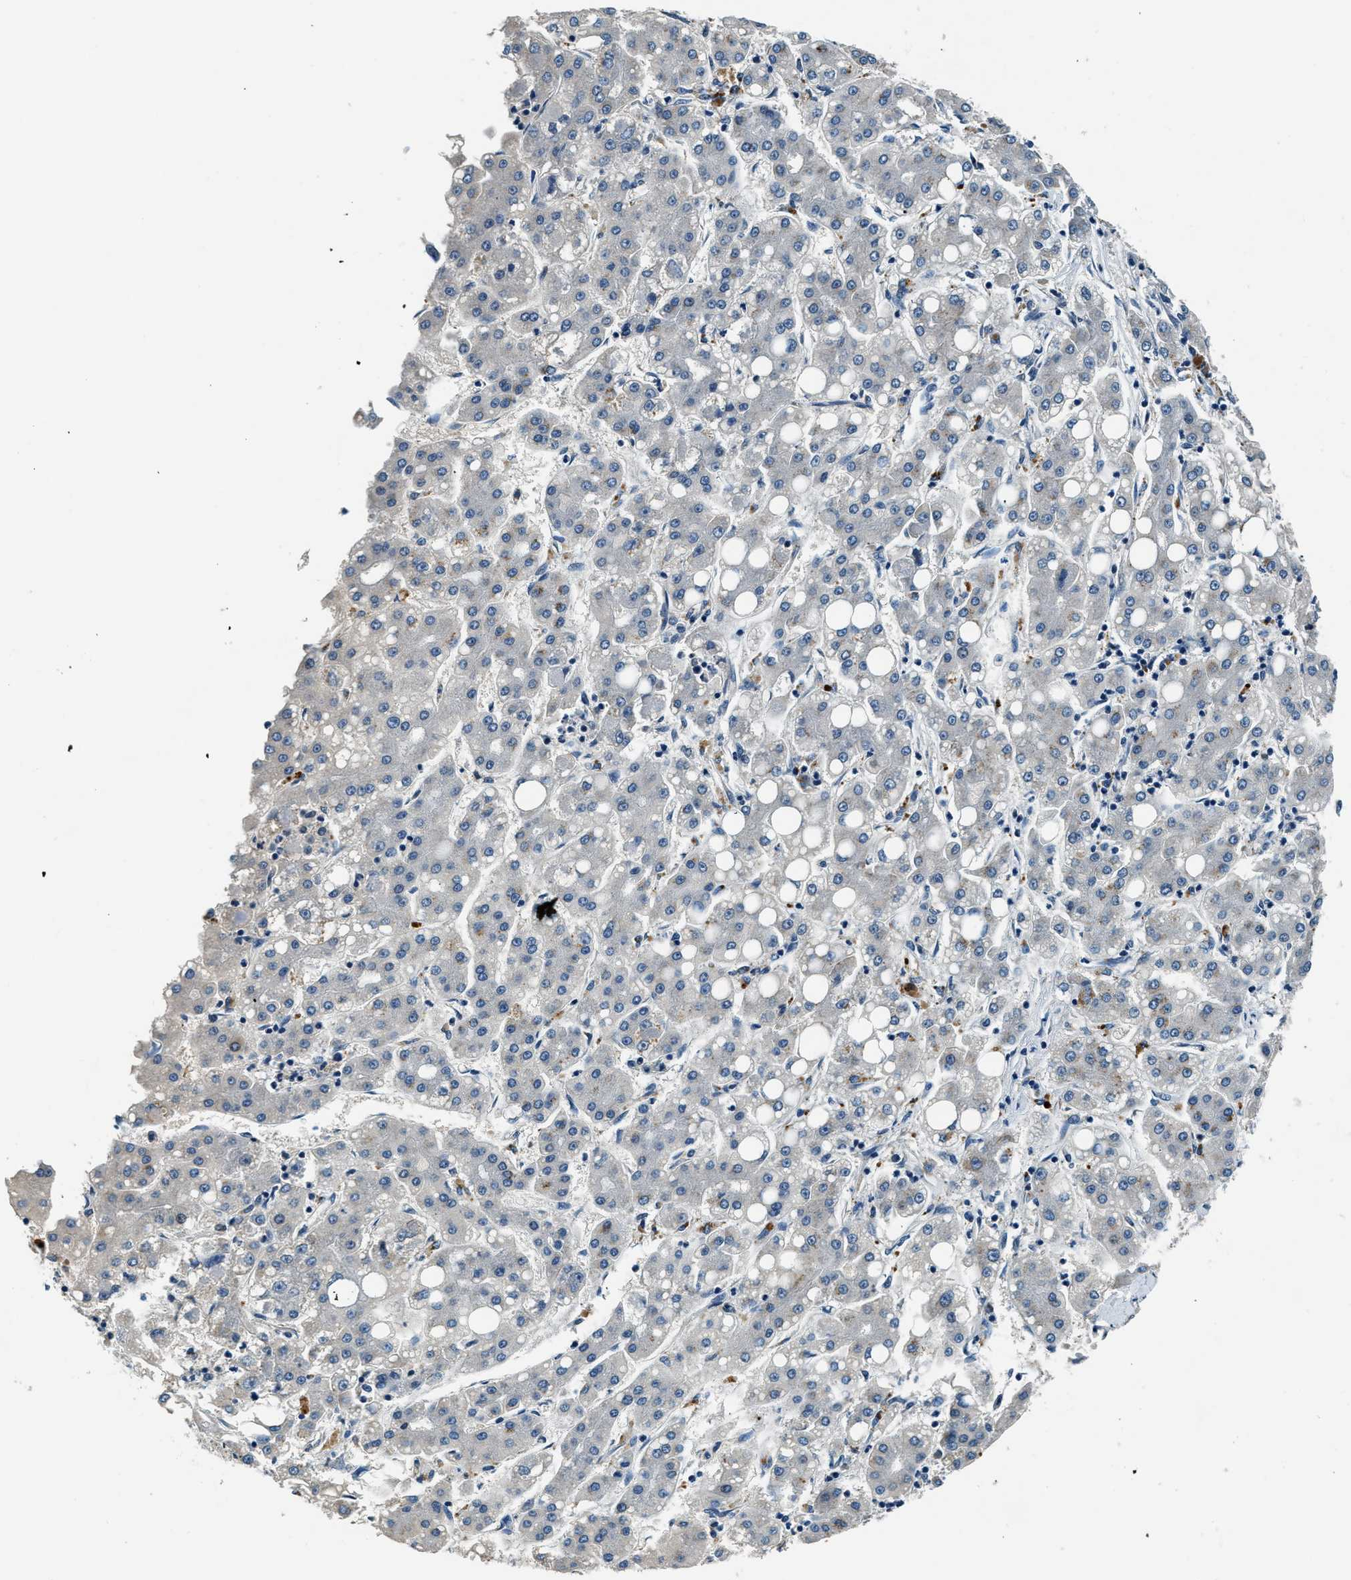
{"staining": {"intensity": "negative", "quantity": "none", "location": "none"}, "tissue": "liver cancer", "cell_type": "Tumor cells", "image_type": "cancer", "snomed": [{"axis": "morphology", "description": "Carcinoma, Hepatocellular, NOS"}, {"axis": "topography", "description": "Liver"}], "caption": "Liver cancer stained for a protein using immunohistochemistry exhibits no expression tumor cells.", "gene": "NME8", "patient": {"sex": "male", "age": 65}}